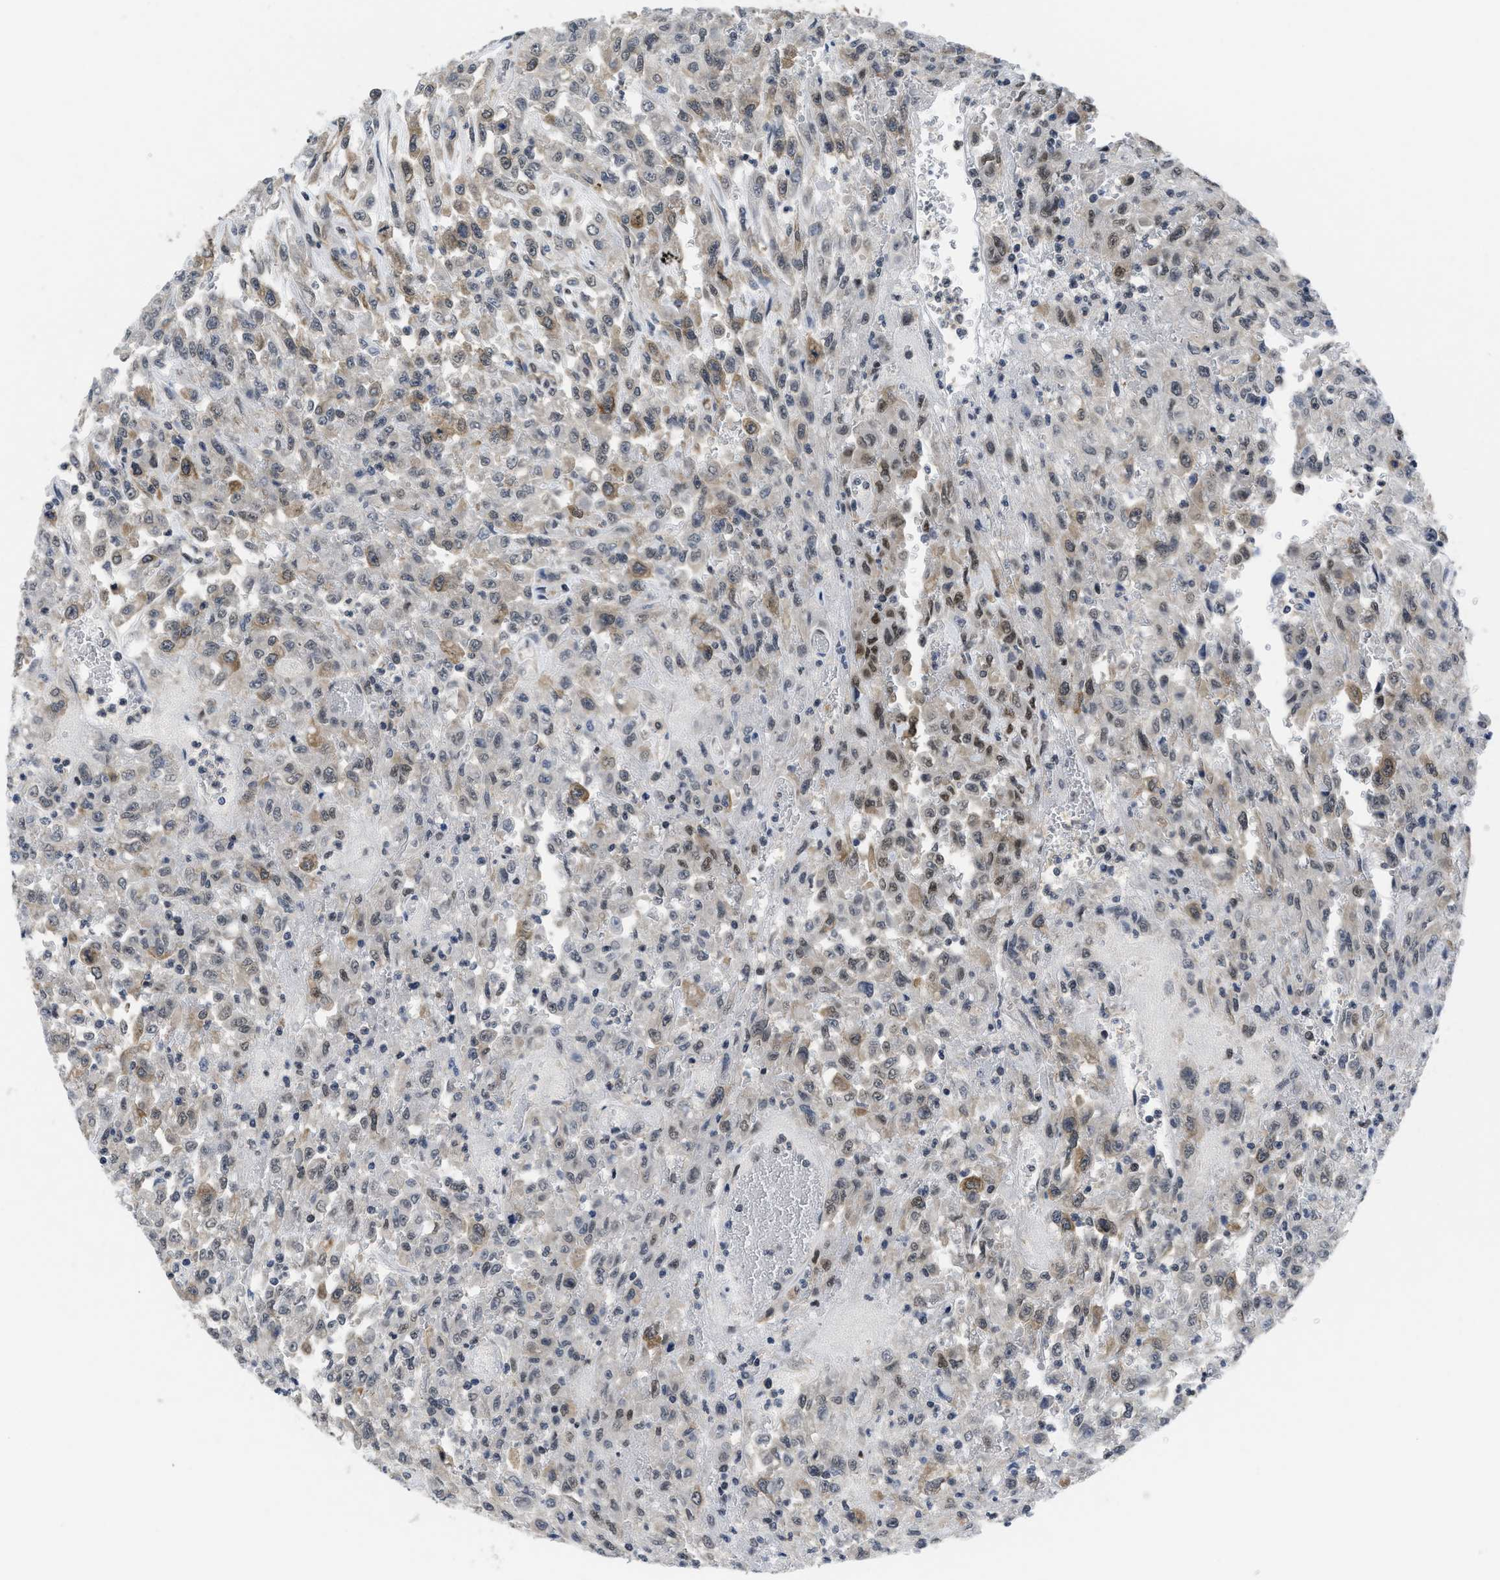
{"staining": {"intensity": "weak", "quantity": "25%-75%", "location": "cytoplasmic/membranous"}, "tissue": "urothelial cancer", "cell_type": "Tumor cells", "image_type": "cancer", "snomed": [{"axis": "morphology", "description": "Urothelial carcinoma, High grade"}, {"axis": "topography", "description": "Urinary bladder"}], "caption": "Human urothelial cancer stained with a protein marker reveals weak staining in tumor cells.", "gene": "HIF1A", "patient": {"sex": "male", "age": 46}}